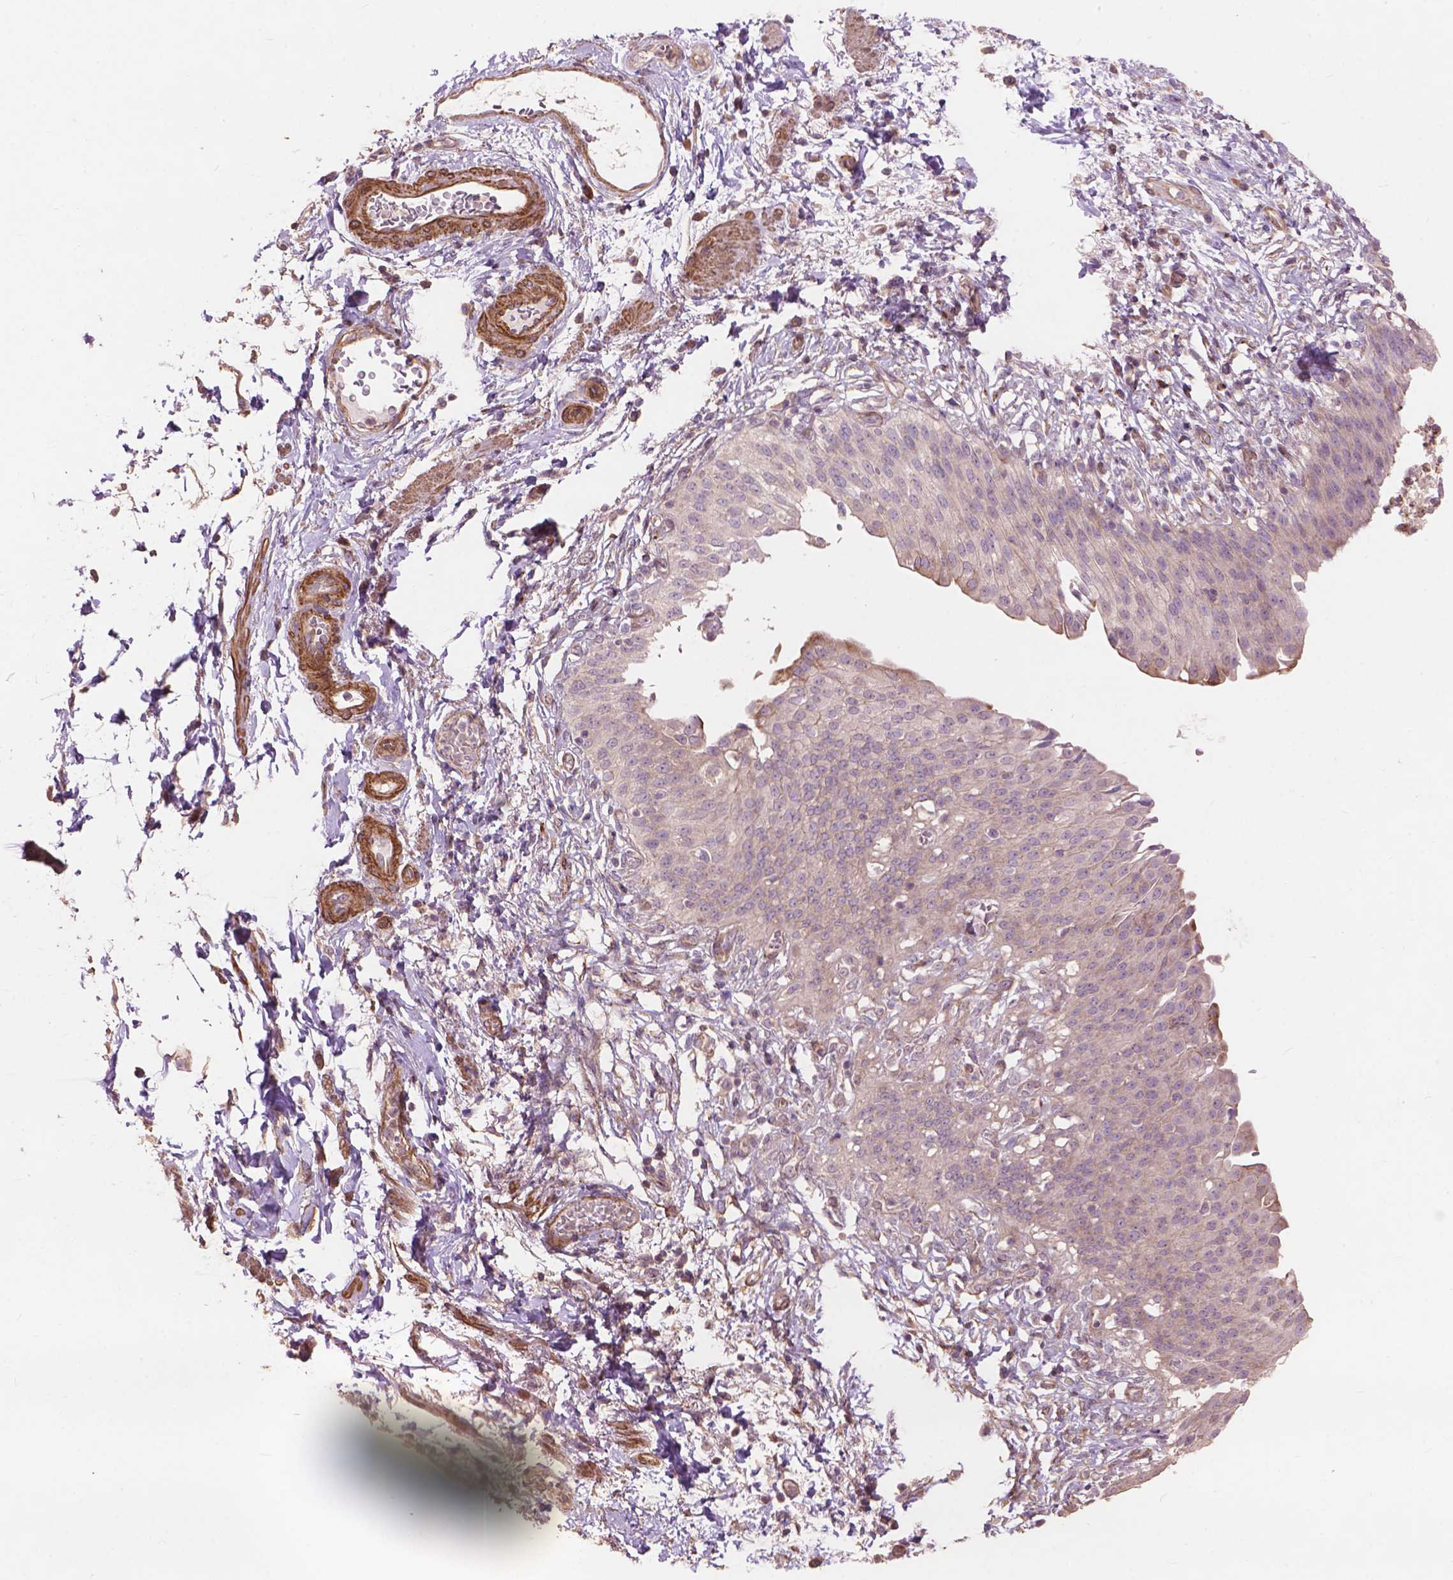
{"staining": {"intensity": "negative", "quantity": "none", "location": "none"}, "tissue": "urinary bladder", "cell_type": "Urothelial cells", "image_type": "normal", "snomed": [{"axis": "morphology", "description": "Normal tissue, NOS"}, {"axis": "topography", "description": "Urinary bladder"}, {"axis": "topography", "description": "Peripheral nerve tissue"}], "caption": "Micrograph shows no significant protein staining in urothelial cells of benign urinary bladder. The staining was performed using DAB (3,3'-diaminobenzidine) to visualize the protein expression in brown, while the nuclei were stained in blue with hematoxylin (Magnification: 20x).", "gene": "FNIP1", "patient": {"sex": "female", "age": 60}}